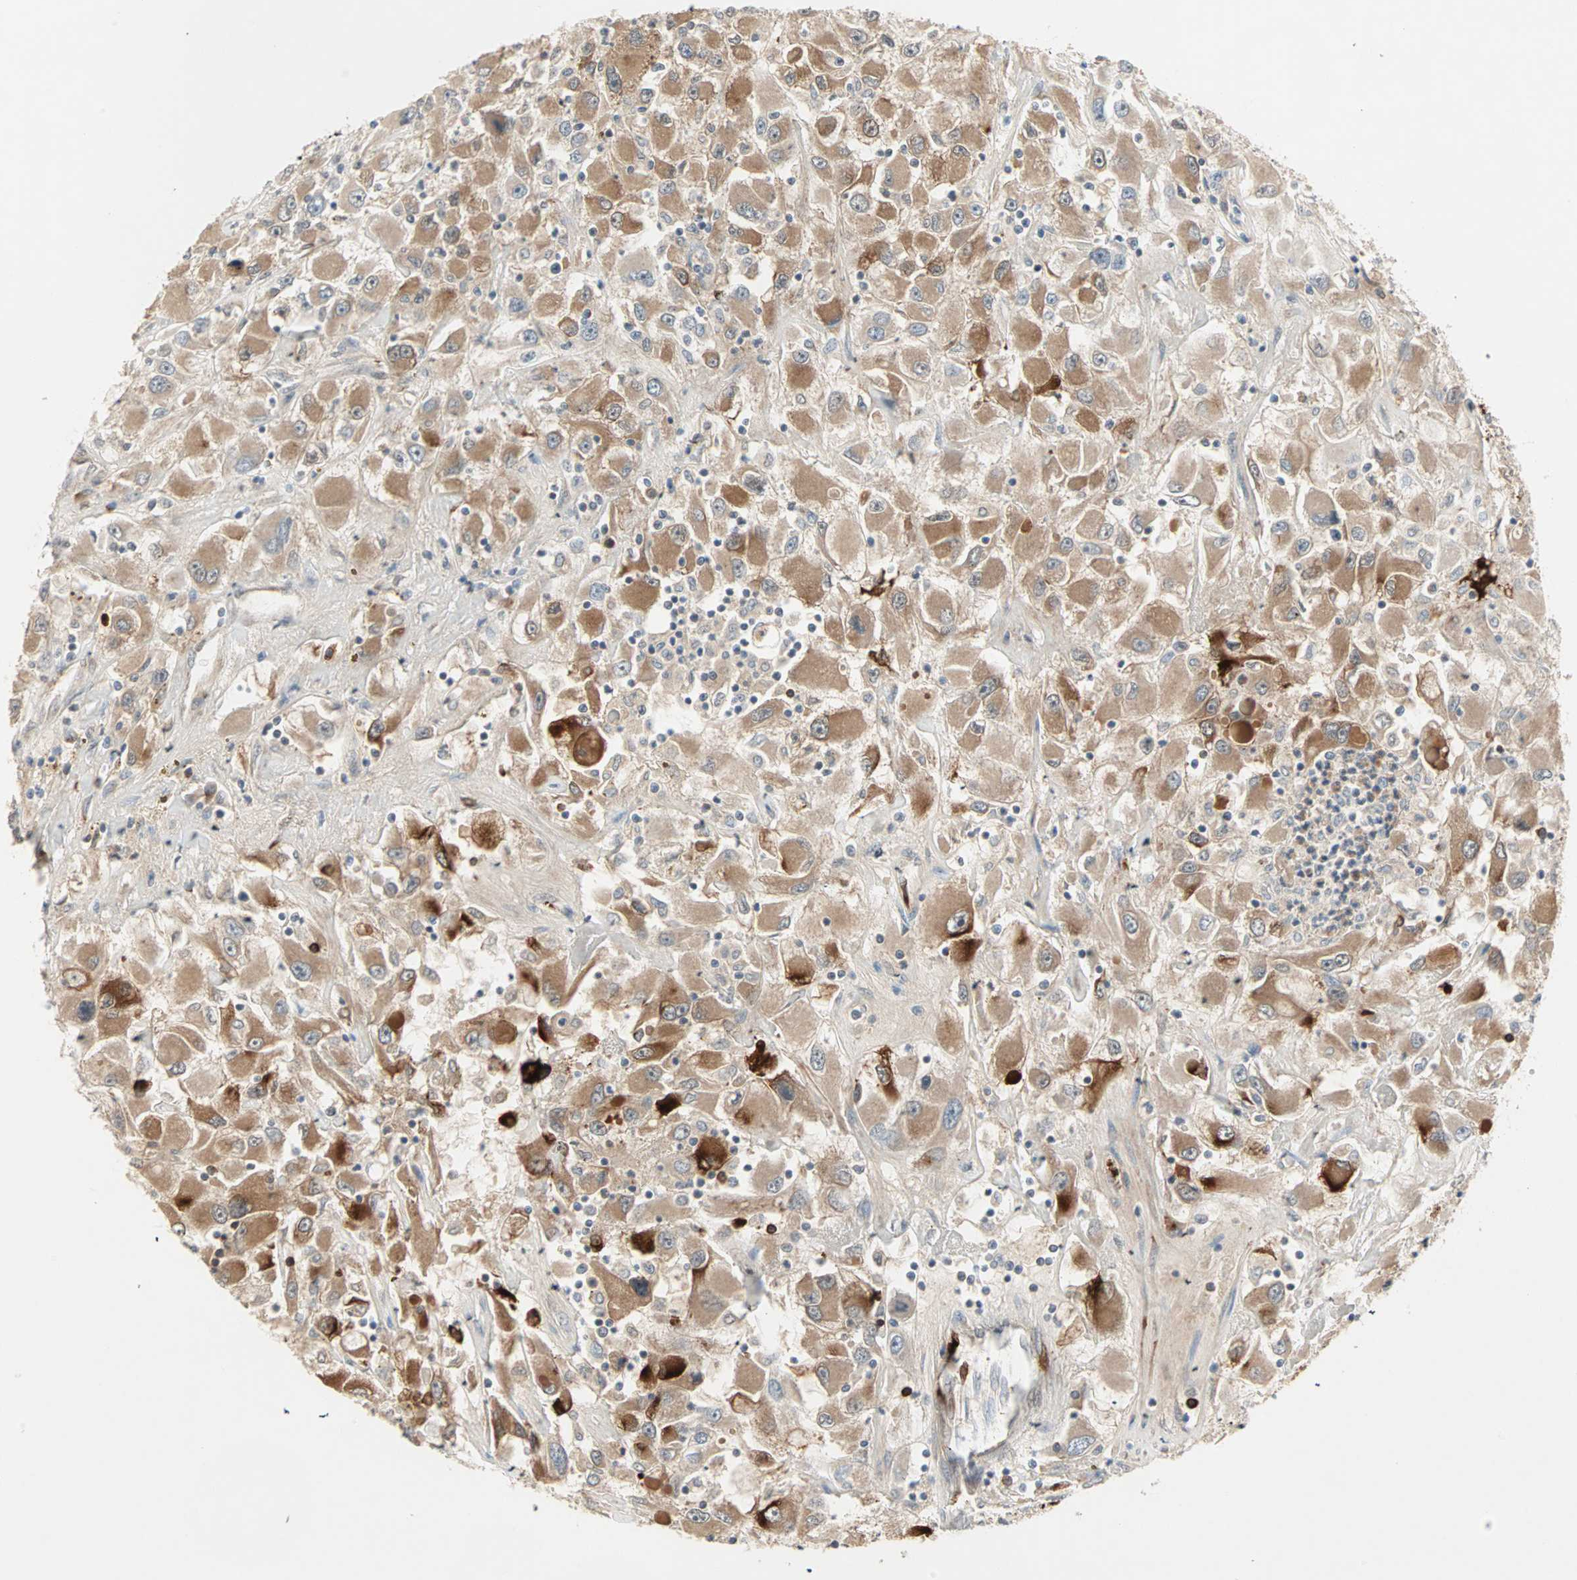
{"staining": {"intensity": "moderate", "quantity": "25%-75%", "location": "cytoplasmic/membranous"}, "tissue": "renal cancer", "cell_type": "Tumor cells", "image_type": "cancer", "snomed": [{"axis": "morphology", "description": "Adenocarcinoma, NOS"}, {"axis": "topography", "description": "Kidney"}], "caption": "This is a histology image of immunohistochemistry (IHC) staining of adenocarcinoma (renal), which shows moderate staining in the cytoplasmic/membranous of tumor cells.", "gene": "PROS1", "patient": {"sex": "female", "age": 52}}